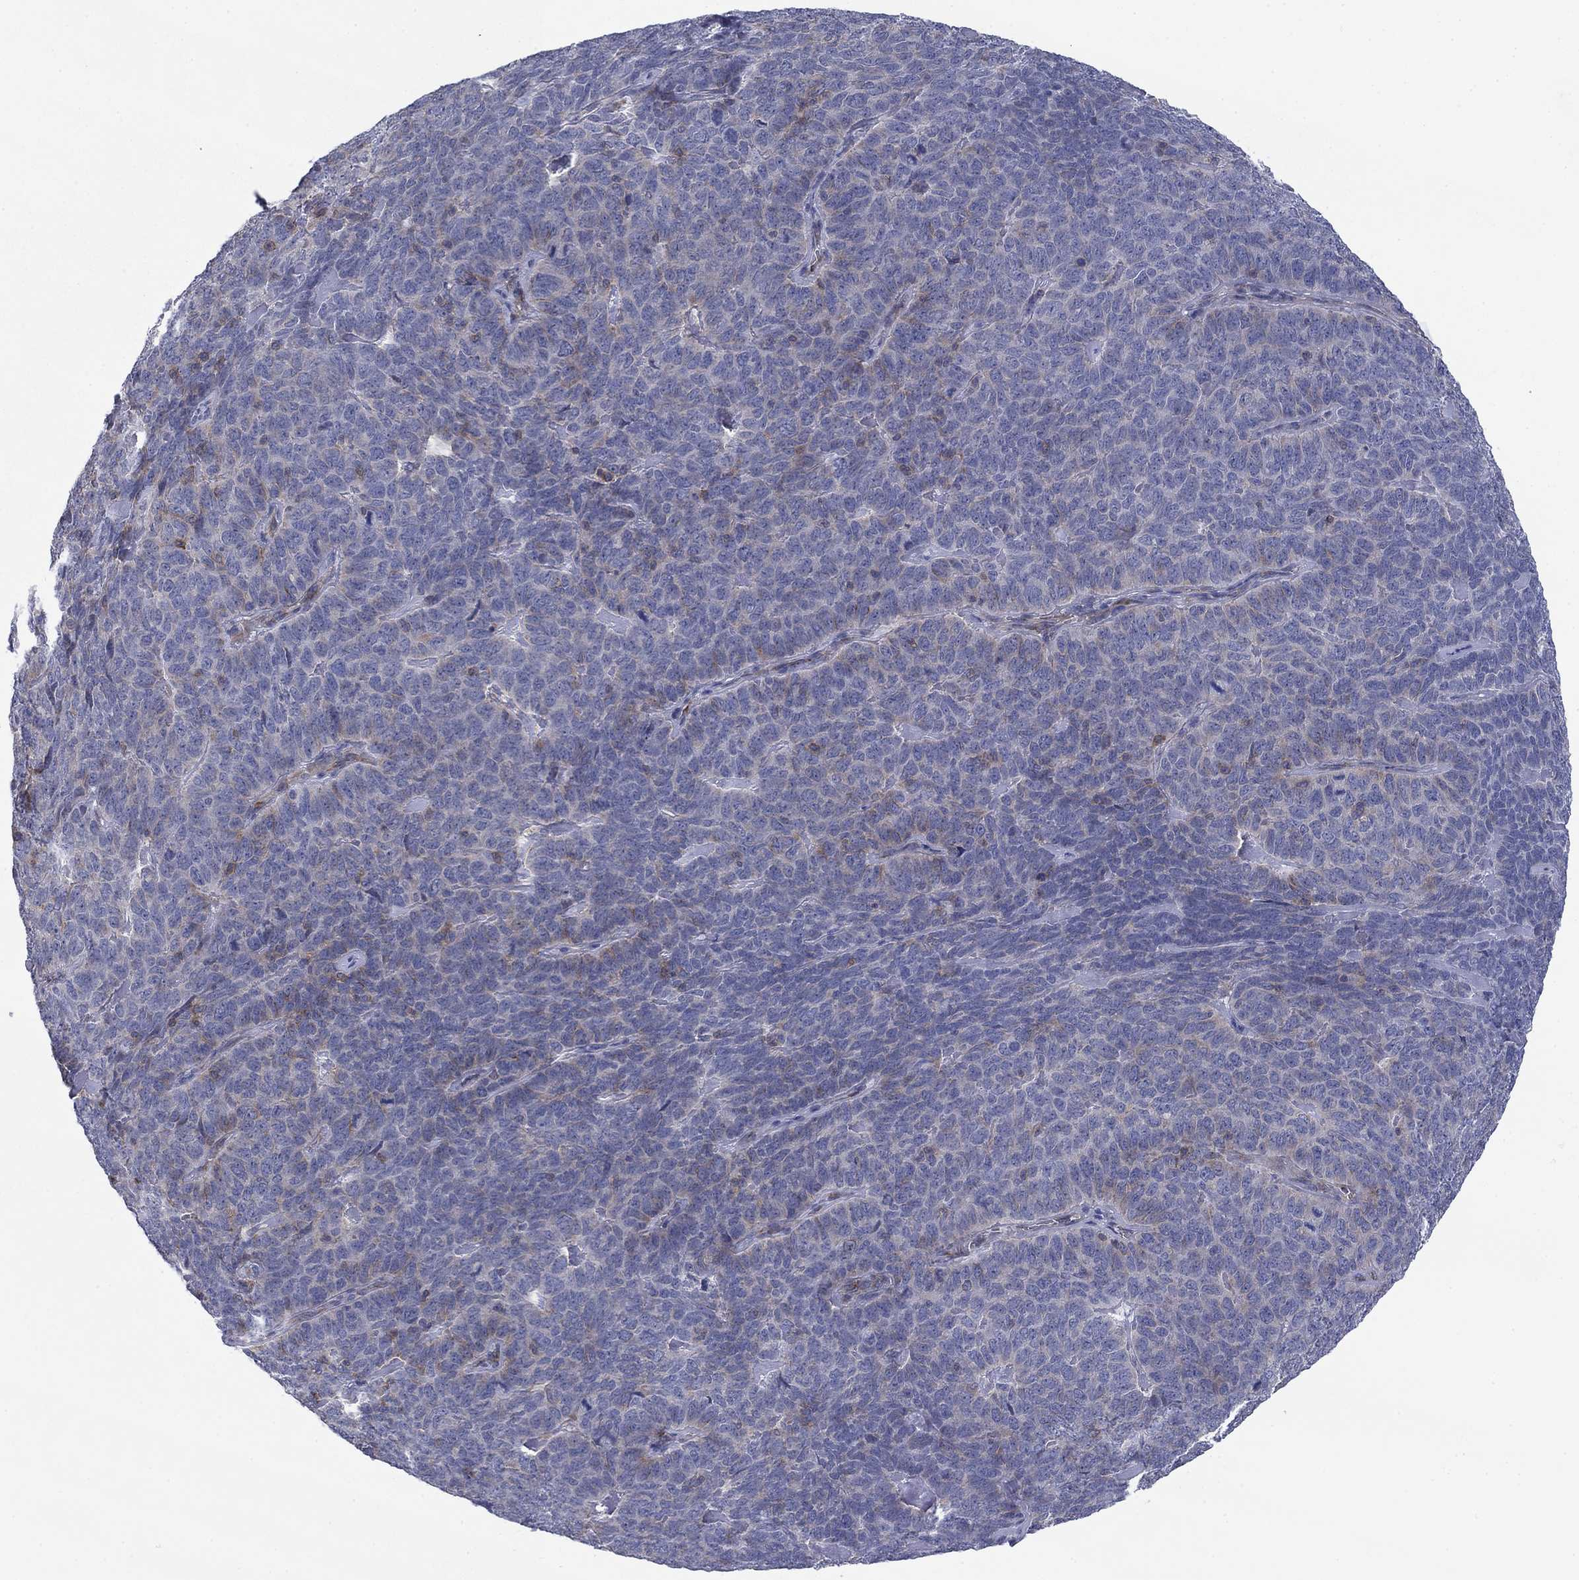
{"staining": {"intensity": "moderate", "quantity": "<25%", "location": "cytoplasmic/membranous"}, "tissue": "skin cancer", "cell_type": "Tumor cells", "image_type": "cancer", "snomed": [{"axis": "morphology", "description": "Squamous cell carcinoma, NOS"}, {"axis": "topography", "description": "Skin"}, {"axis": "topography", "description": "Anal"}], "caption": "This image shows immunohistochemistry (IHC) staining of skin squamous cell carcinoma, with low moderate cytoplasmic/membranous positivity in about <25% of tumor cells.", "gene": "PSD4", "patient": {"sex": "female", "age": 51}}